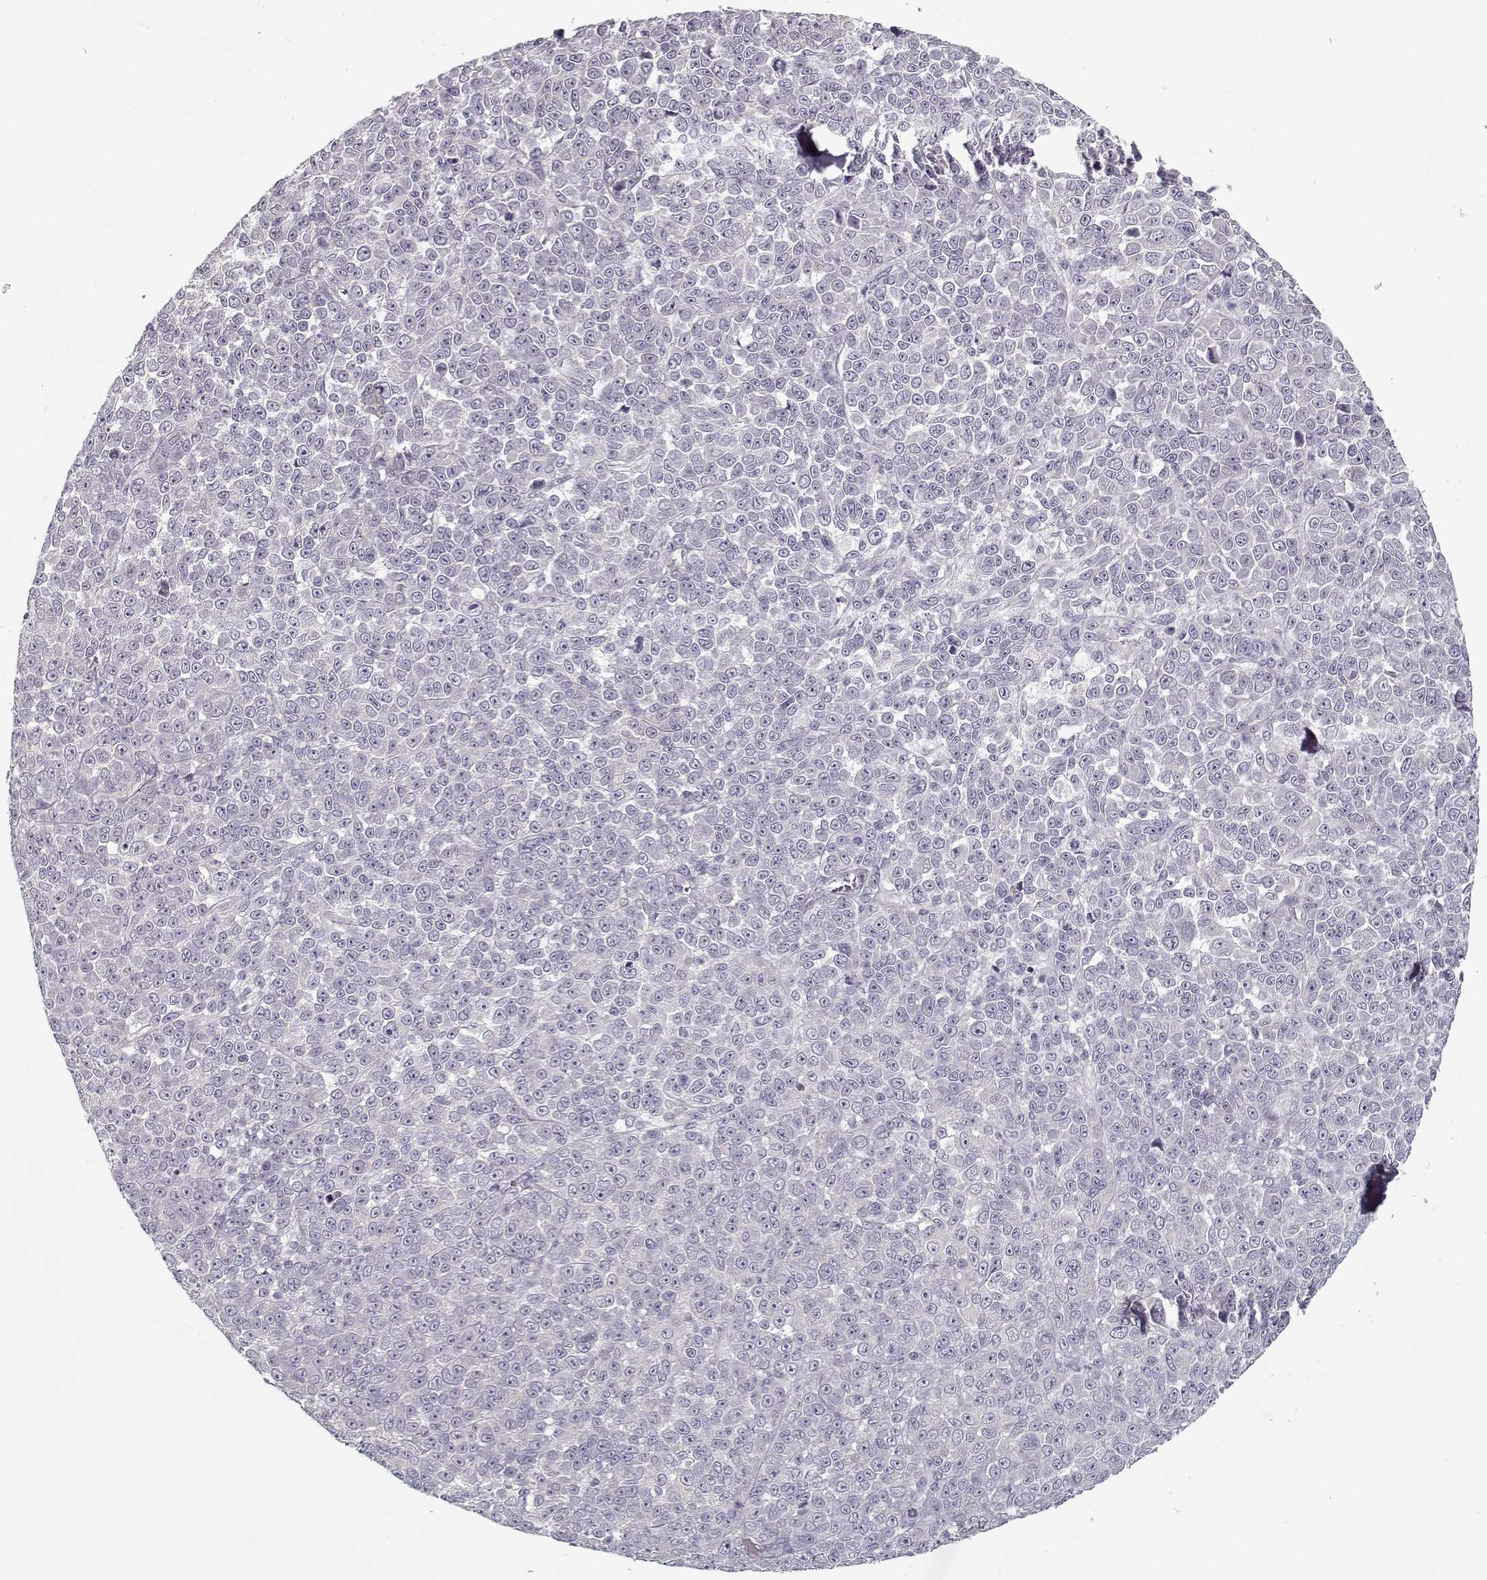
{"staining": {"intensity": "negative", "quantity": "none", "location": "none"}, "tissue": "melanoma", "cell_type": "Tumor cells", "image_type": "cancer", "snomed": [{"axis": "morphology", "description": "Malignant melanoma, NOS"}, {"axis": "topography", "description": "Skin"}], "caption": "High magnification brightfield microscopy of melanoma stained with DAB (3,3'-diaminobenzidine) (brown) and counterstained with hematoxylin (blue): tumor cells show no significant staining. (DAB (3,3'-diaminobenzidine) IHC with hematoxylin counter stain).", "gene": "UNC13D", "patient": {"sex": "female", "age": 95}}